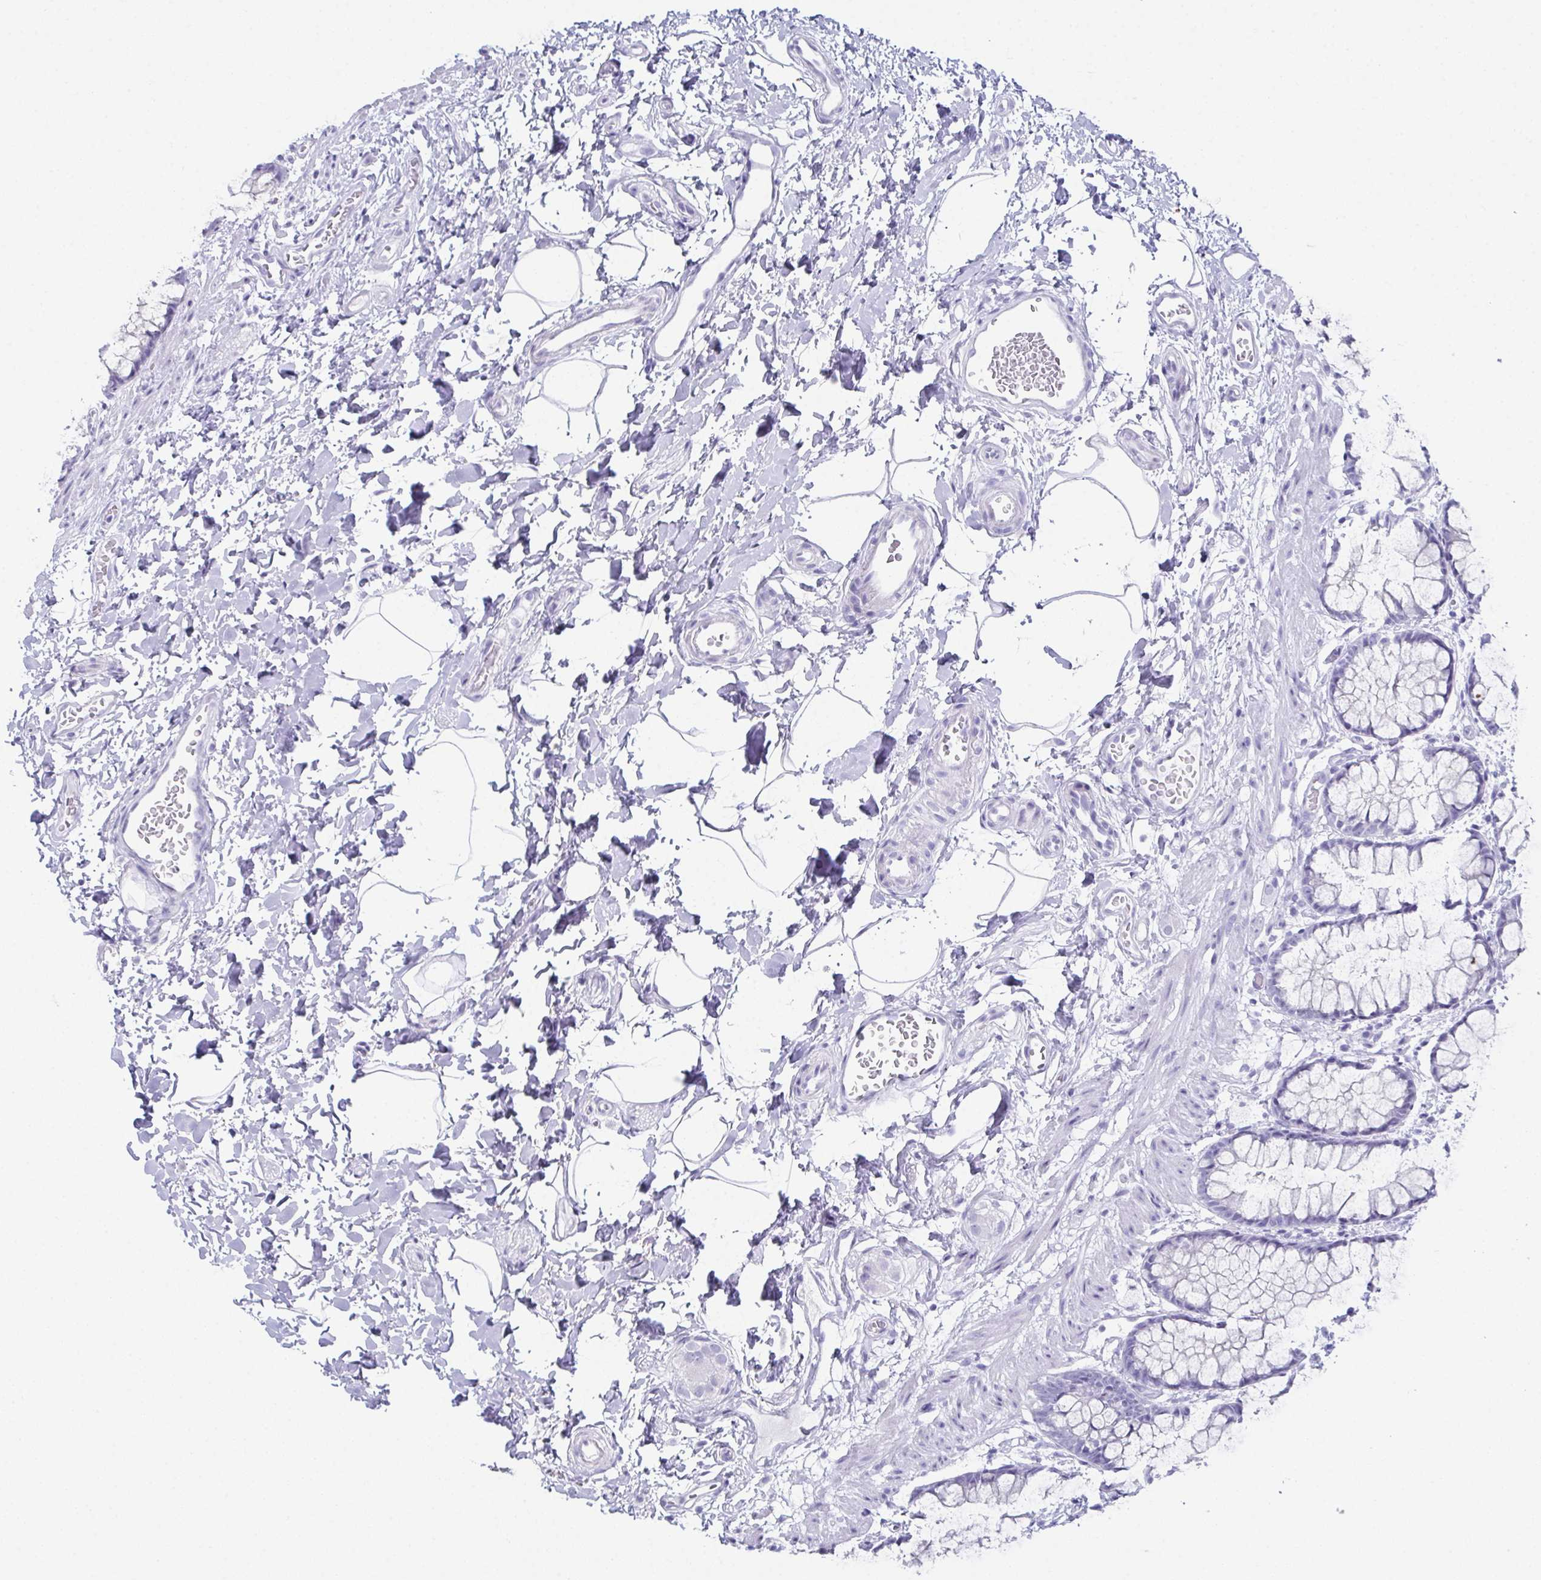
{"staining": {"intensity": "negative", "quantity": "none", "location": "none"}, "tissue": "rectum", "cell_type": "Glandular cells", "image_type": "normal", "snomed": [{"axis": "morphology", "description": "Normal tissue, NOS"}, {"axis": "topography", "description": "Rectum"}], "caption": "Immunohistochemistry (IHC) of benign rectum exhibits no staining in glandular cells.", "gene": "TEX19", "patient": {"sex": "female", "age": 62}}